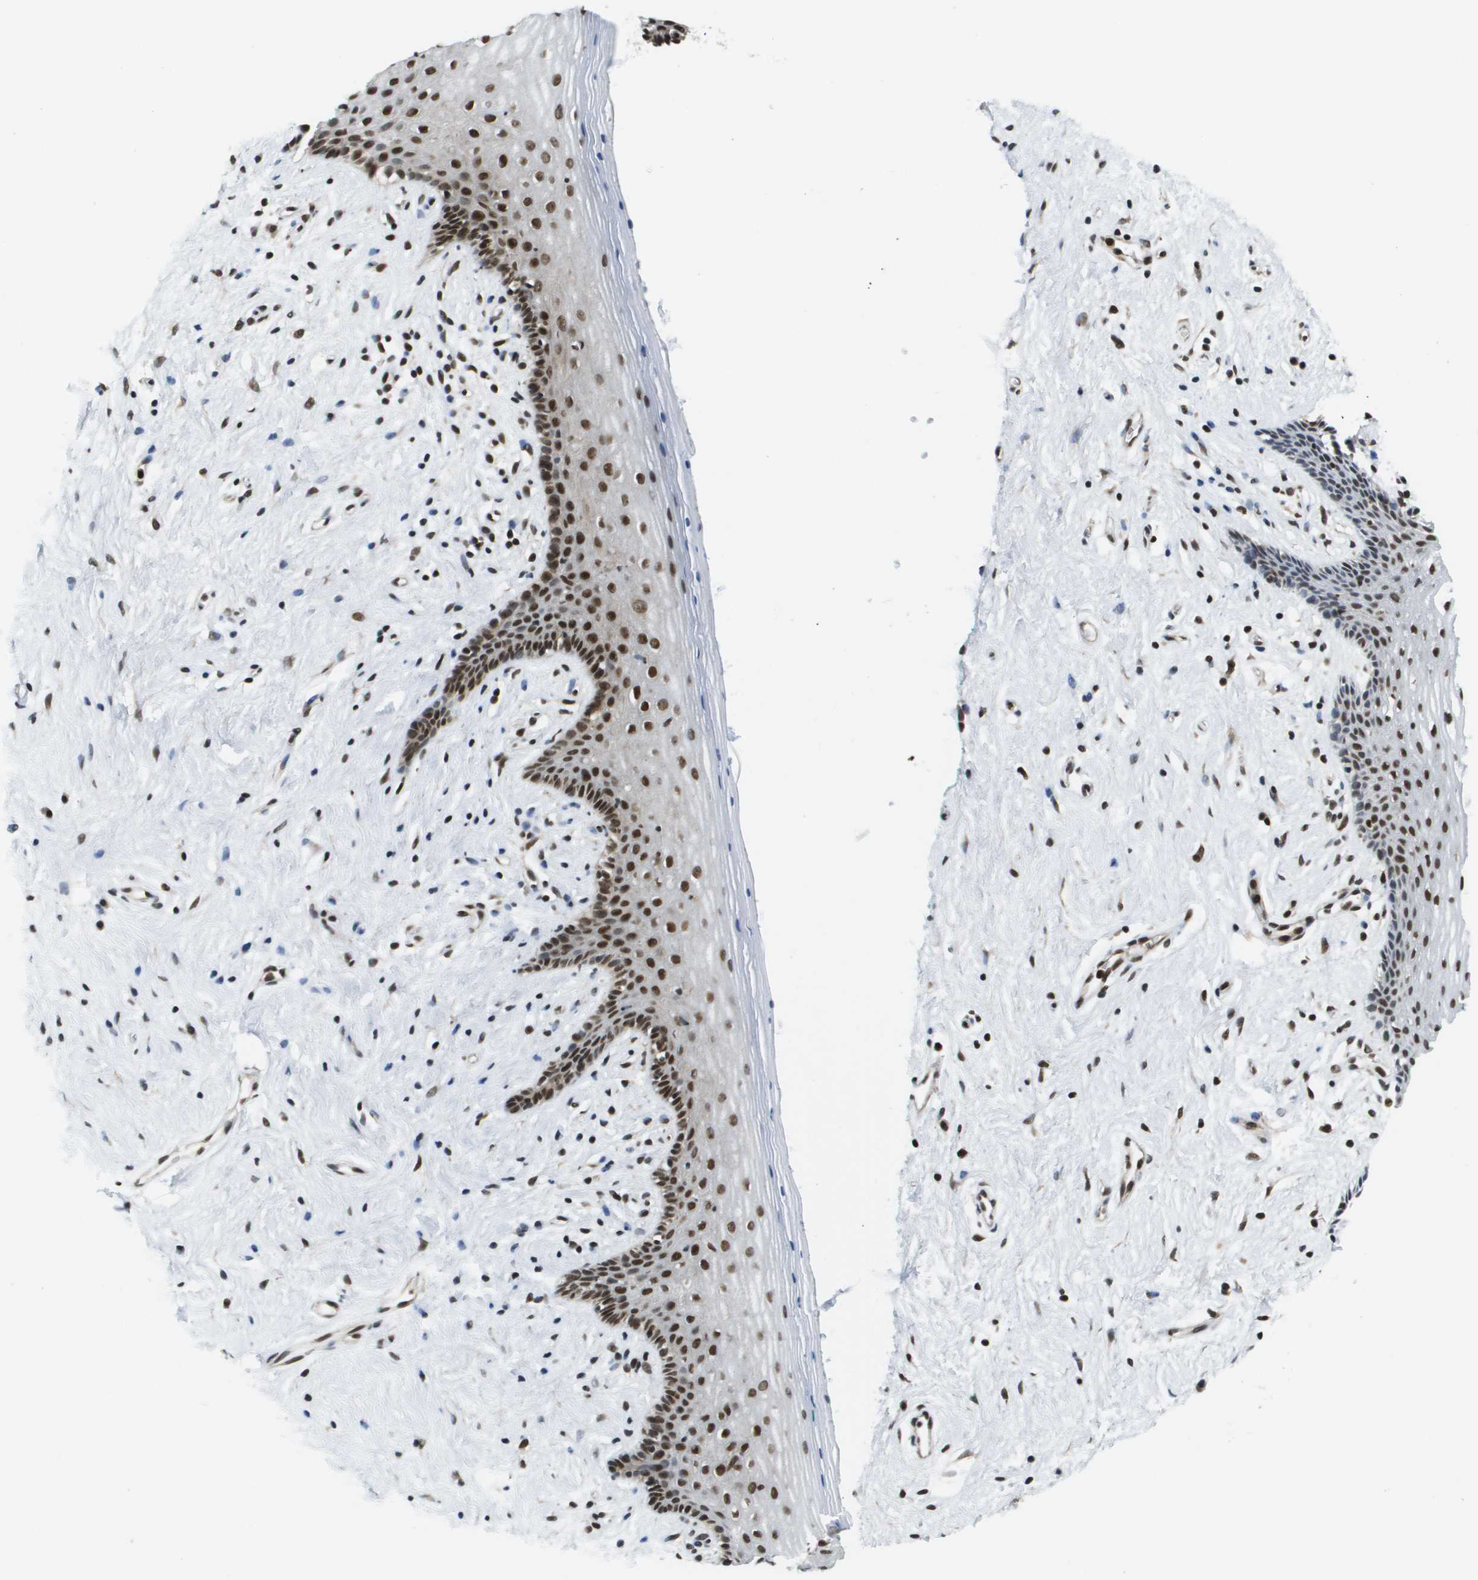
{"staining": {"intensity": "strong", "quantity": ">75%", "location": "nuclear"}, "tissue": "vagina", "cell_type": "Squamous epithelial cells", "image_type": "normal", "snomed": [{"axis": "morphology", "description": "Normal tissue, NOS"}, {"axis": "topography", "description": "Vagina"}], "caption": "Immunohistochemical staining of normal human vagina exhibits >75% levels of strong nuclear protein expression in approximately >75% of squamous epithelial cells.", "gene": "RECQL4", "patient": {"sex": "female", "age": 44}}